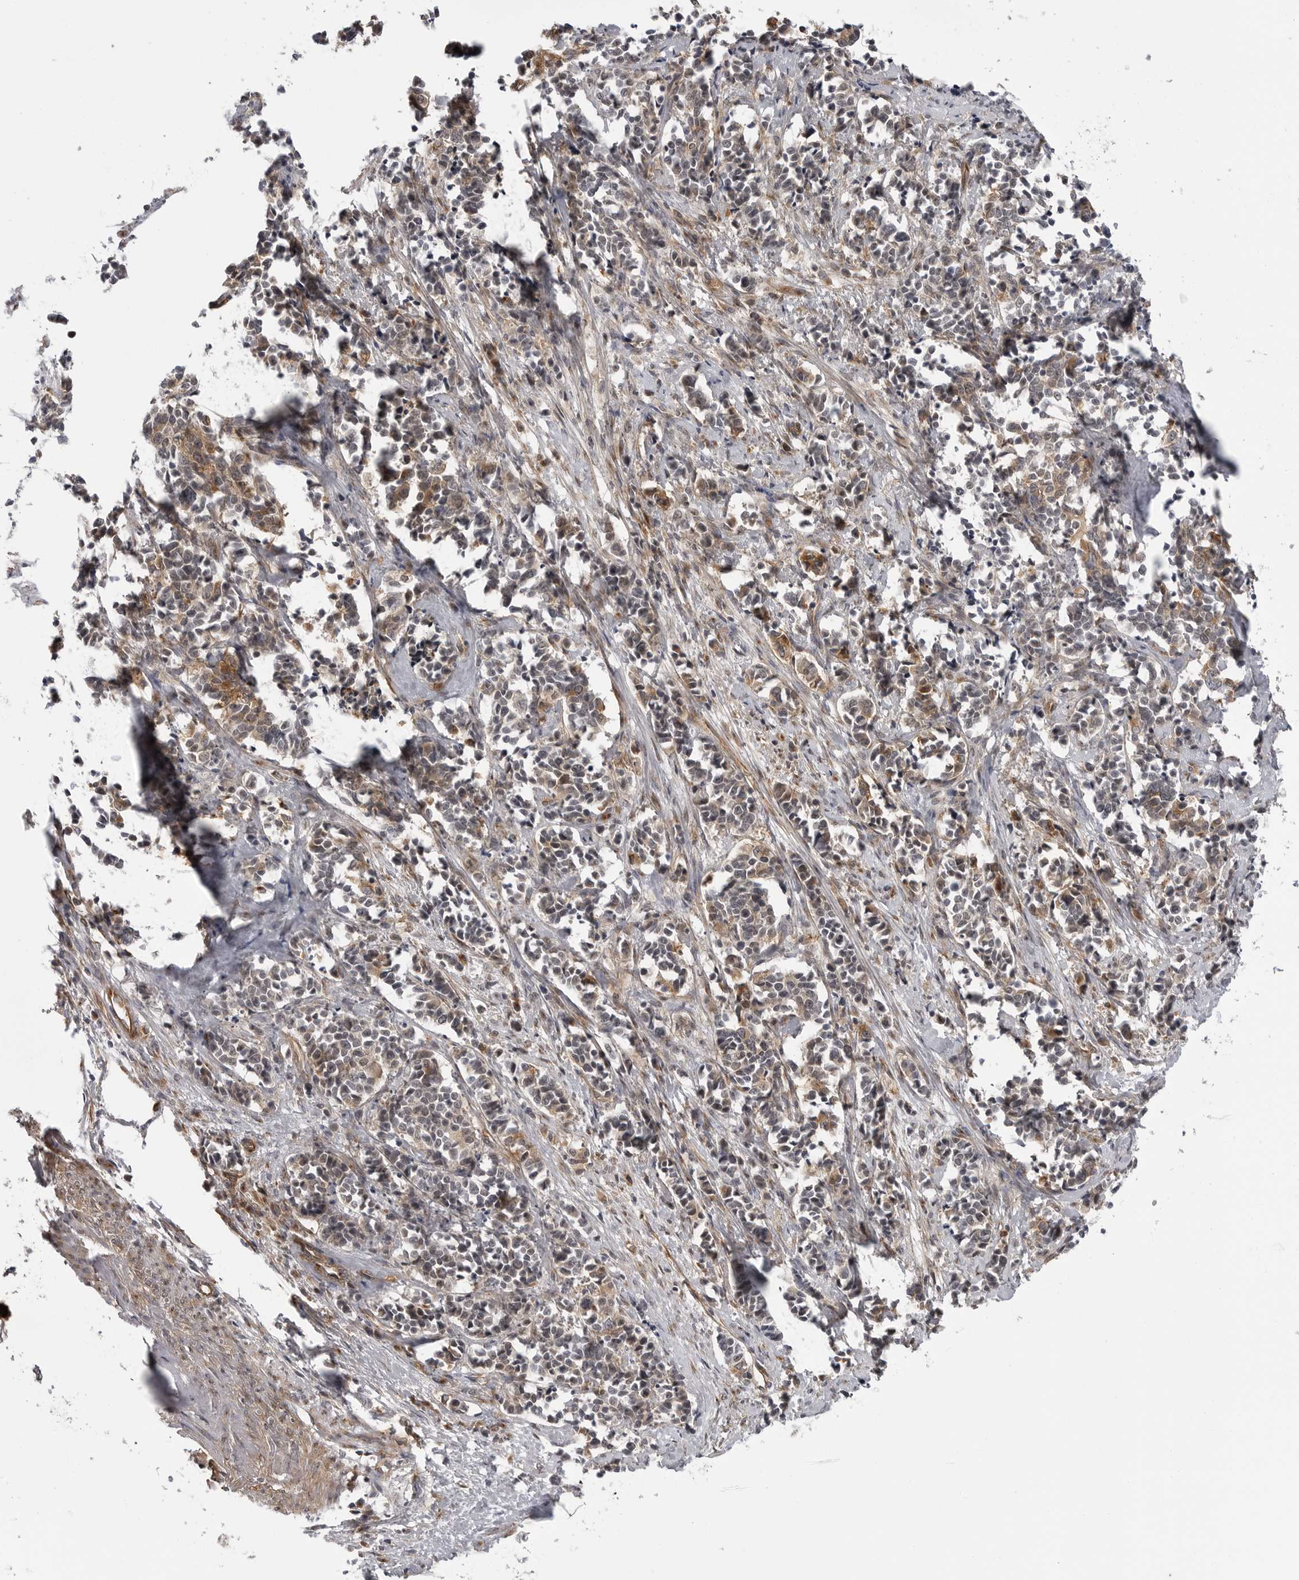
{"staining": {"intensity": "moderate", "quantity": "25%-75%", "location": "cytoplasmic/membranous"}, "tissue": "cervical cancer", "cell_type": "Tumor cells", "image_type": "cancer", "snomed": [{"axis": "morphology", "description": "Normal tissue, NOS"}, {"axis": "morphology", "description": "Squamous cell carcinoma, NOS"}, {"axis": "topography", "description": "Cervix"}], "caption": "Immunohistochemistry (IHC) staining of squamous cell carcinoma (cervical), which shows medium levels of moderate cytoplasmic/membranous positivity in about 25%-75% of tumor cells indicating moderate cytoplasmic/membranous protein staining. The staining was performed using DAB (brown) for protein detection and nuclei were counterstained in hematoxylin (blue).", "gene": "LRRC45", "patient": {"sex": "female", "age": 35}}